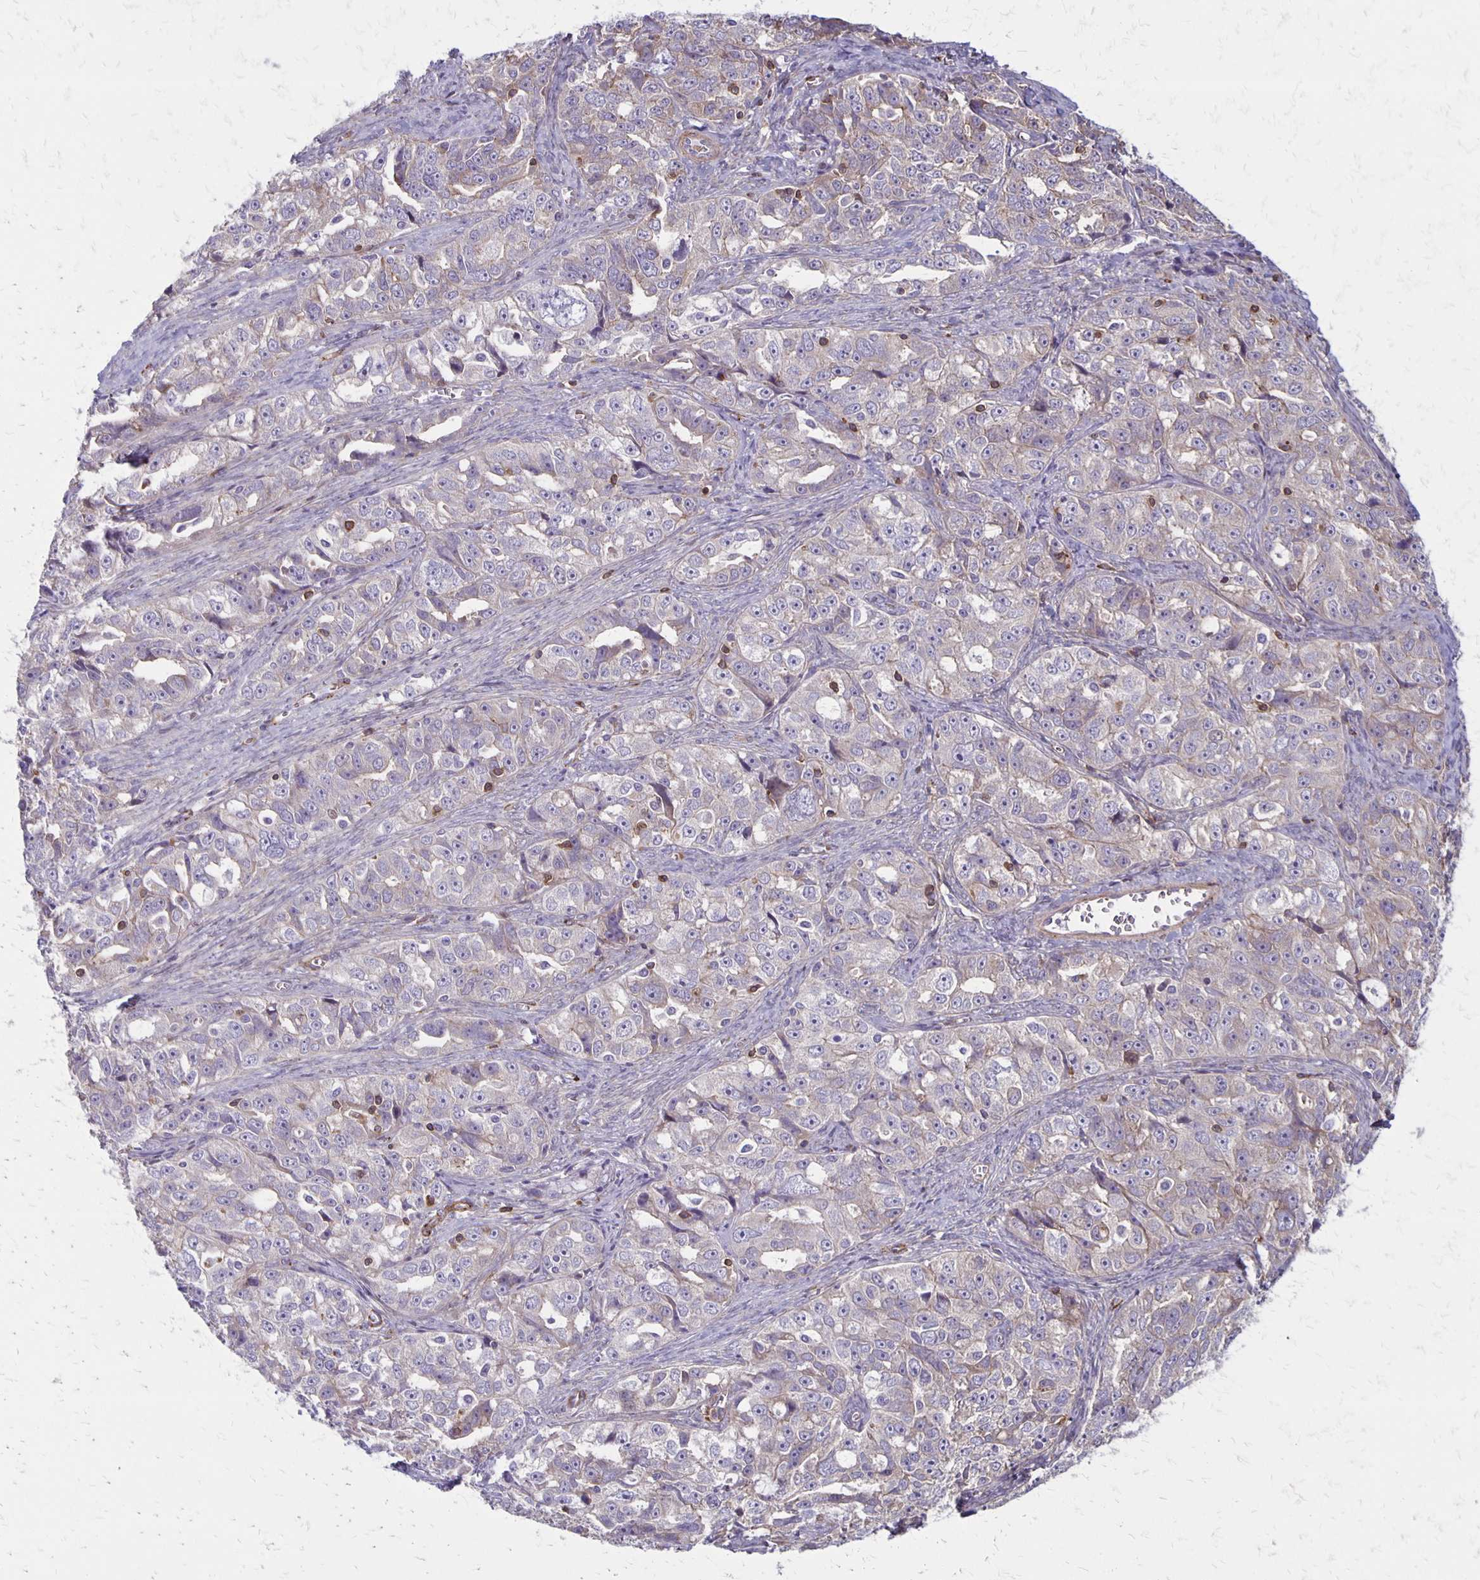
{"staining": {"intensity": "negative", "quantity": "none", "location": "none"}, "tissue": "ovarian cancer", "cell_type": "Tumor cells", "image_type": "cancer", "snomed": [{"axis": "morphology", "description": "Cystadenocarcinoma, serous, NOS"}, {"axis": "topography", "description": "Ovary"}], "caption": "Immunohistochemical staining of human ovarian cancer (serous cystadenocarcinoma) demonstrates no significant staining in tumor cells.", "gene": "SEPTIN5", "patient": {"sex": "female", "age": 51}}